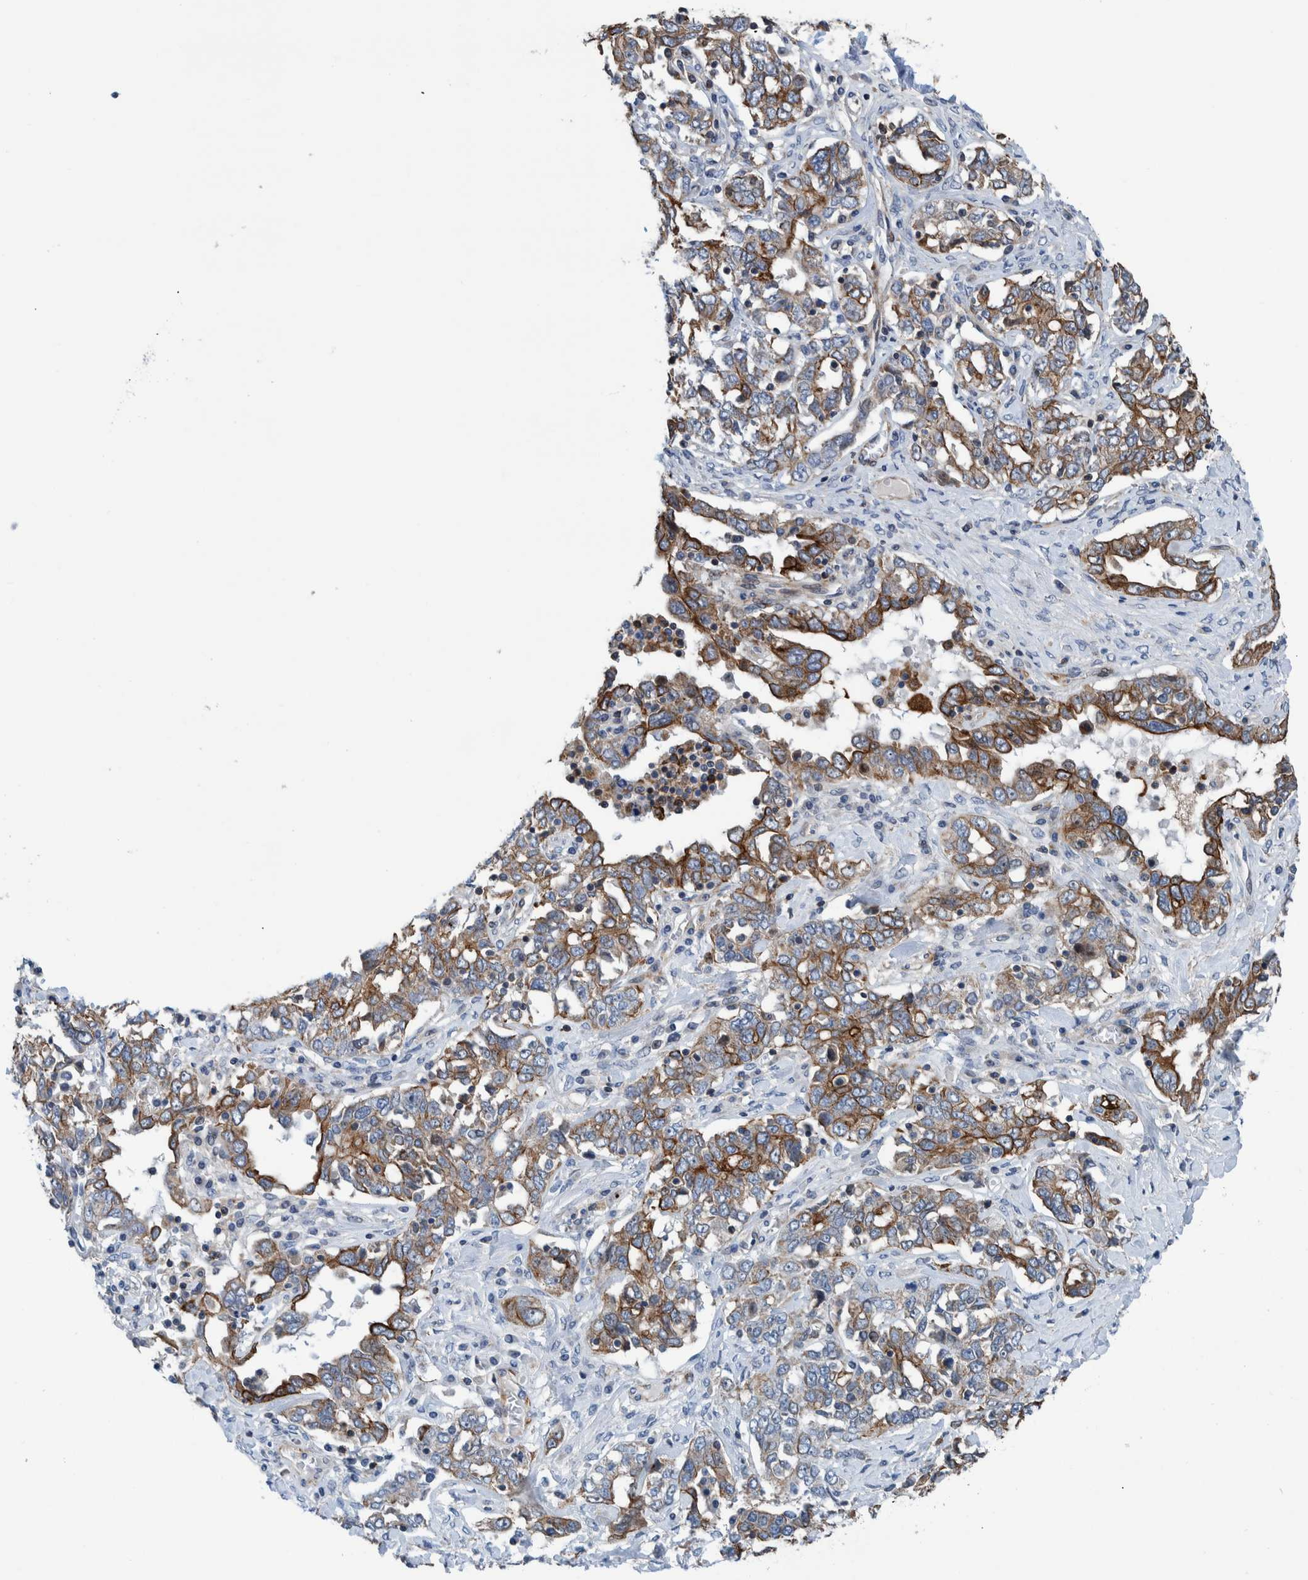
{"staining": {"intensity": "moderate", "quantity": "25%-75%", "location": "cytoplasmic/membranous"}, "tissue": "ovarian cancer", "cell_type": "Tumor cells", "image_type": "cancer", "snomed": [{"axis": "morphology", "description": "Cystadenocarcinoma, mucinous, NOS"}, {"axis": "topography", "description": "Ovary"}], "caption": "Ovarian cancer stained with DAB immunohistochemistry (IHC) displays medium levels of moderate cytoplasmic/membranous staining in approximately 25%-75% of tumor cells.", "gene": "MKS1", "patient": {"sex": "female", "age": 73}}